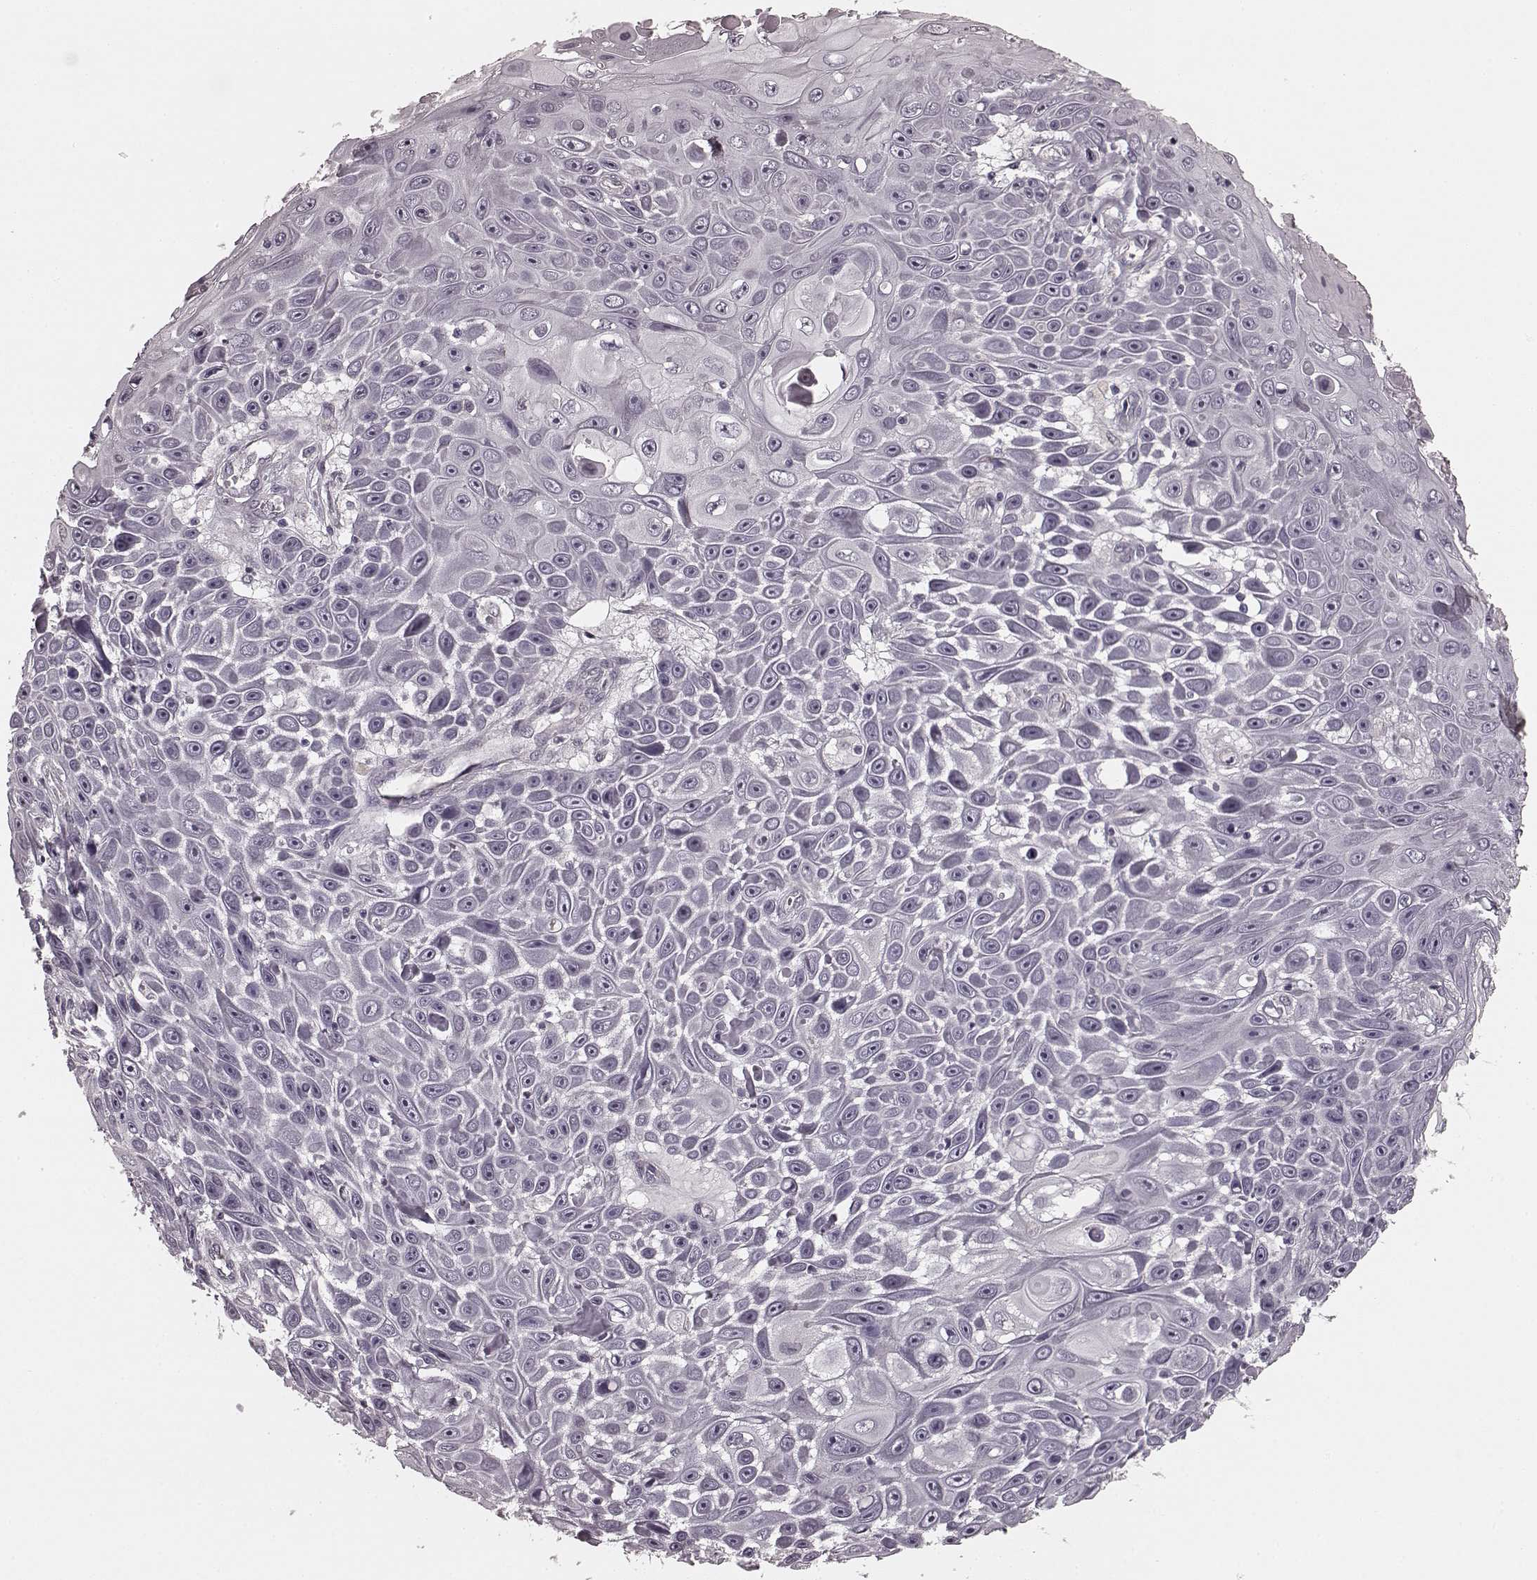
{"staining": {"intensity": "negative", "quantity": "none", "location": "none"}, "tissue": "skin cancer", "cell_type": "Tumor cells", "image_type": "cancer", "snomed": [{"axis": "morphology", "description": "Squamous cell carcinoma, NOS"}, {"axis": "topography", "description": "Skin"}], "caption": "High power microscopy photomicrograph of an immunohistochemistry photomicrograph of skin squamous cell carcinoma, revealing no significant staining in tumor cells.", "gene": "PRKCE", "patient": {"sex": "male", "age": 82}}